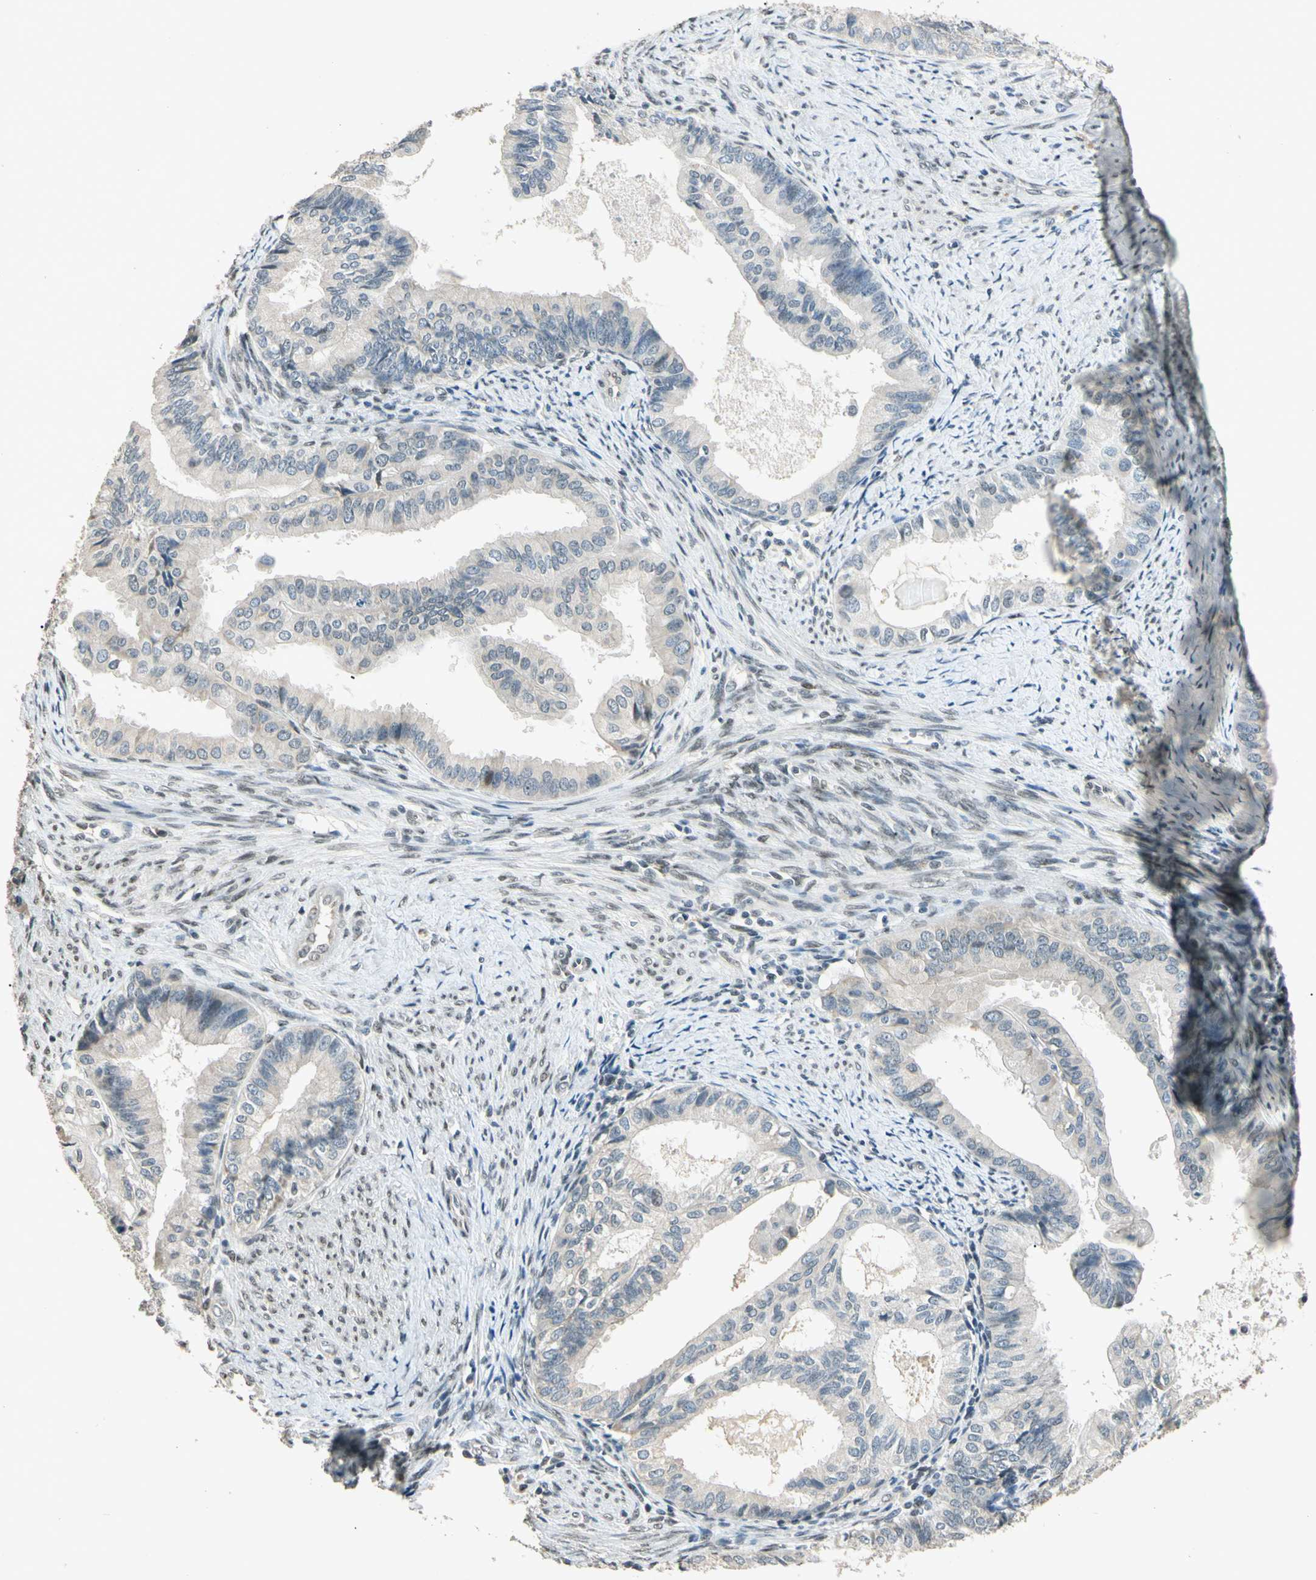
{"staining": {"intensity": "weak", "quantity": "<25%", "location": "cytoplasmic/membranous"}, "tissue": "endometrial cancer", "cell_type": "Tumor cells", "image_type": "cancer", "snomed": [{"axis": "morphology", "description": "Adenocarcinoma, NOS"}, {"axis": "topography", "description": "Endometrium"}], "caption": "This is a image of IHC staining of endometrial cancer (adenocarcinoma), which shows no expression in tumor cells.", "gene": "ZBTB4", "patient": {"sex": "female", "age": 86}}